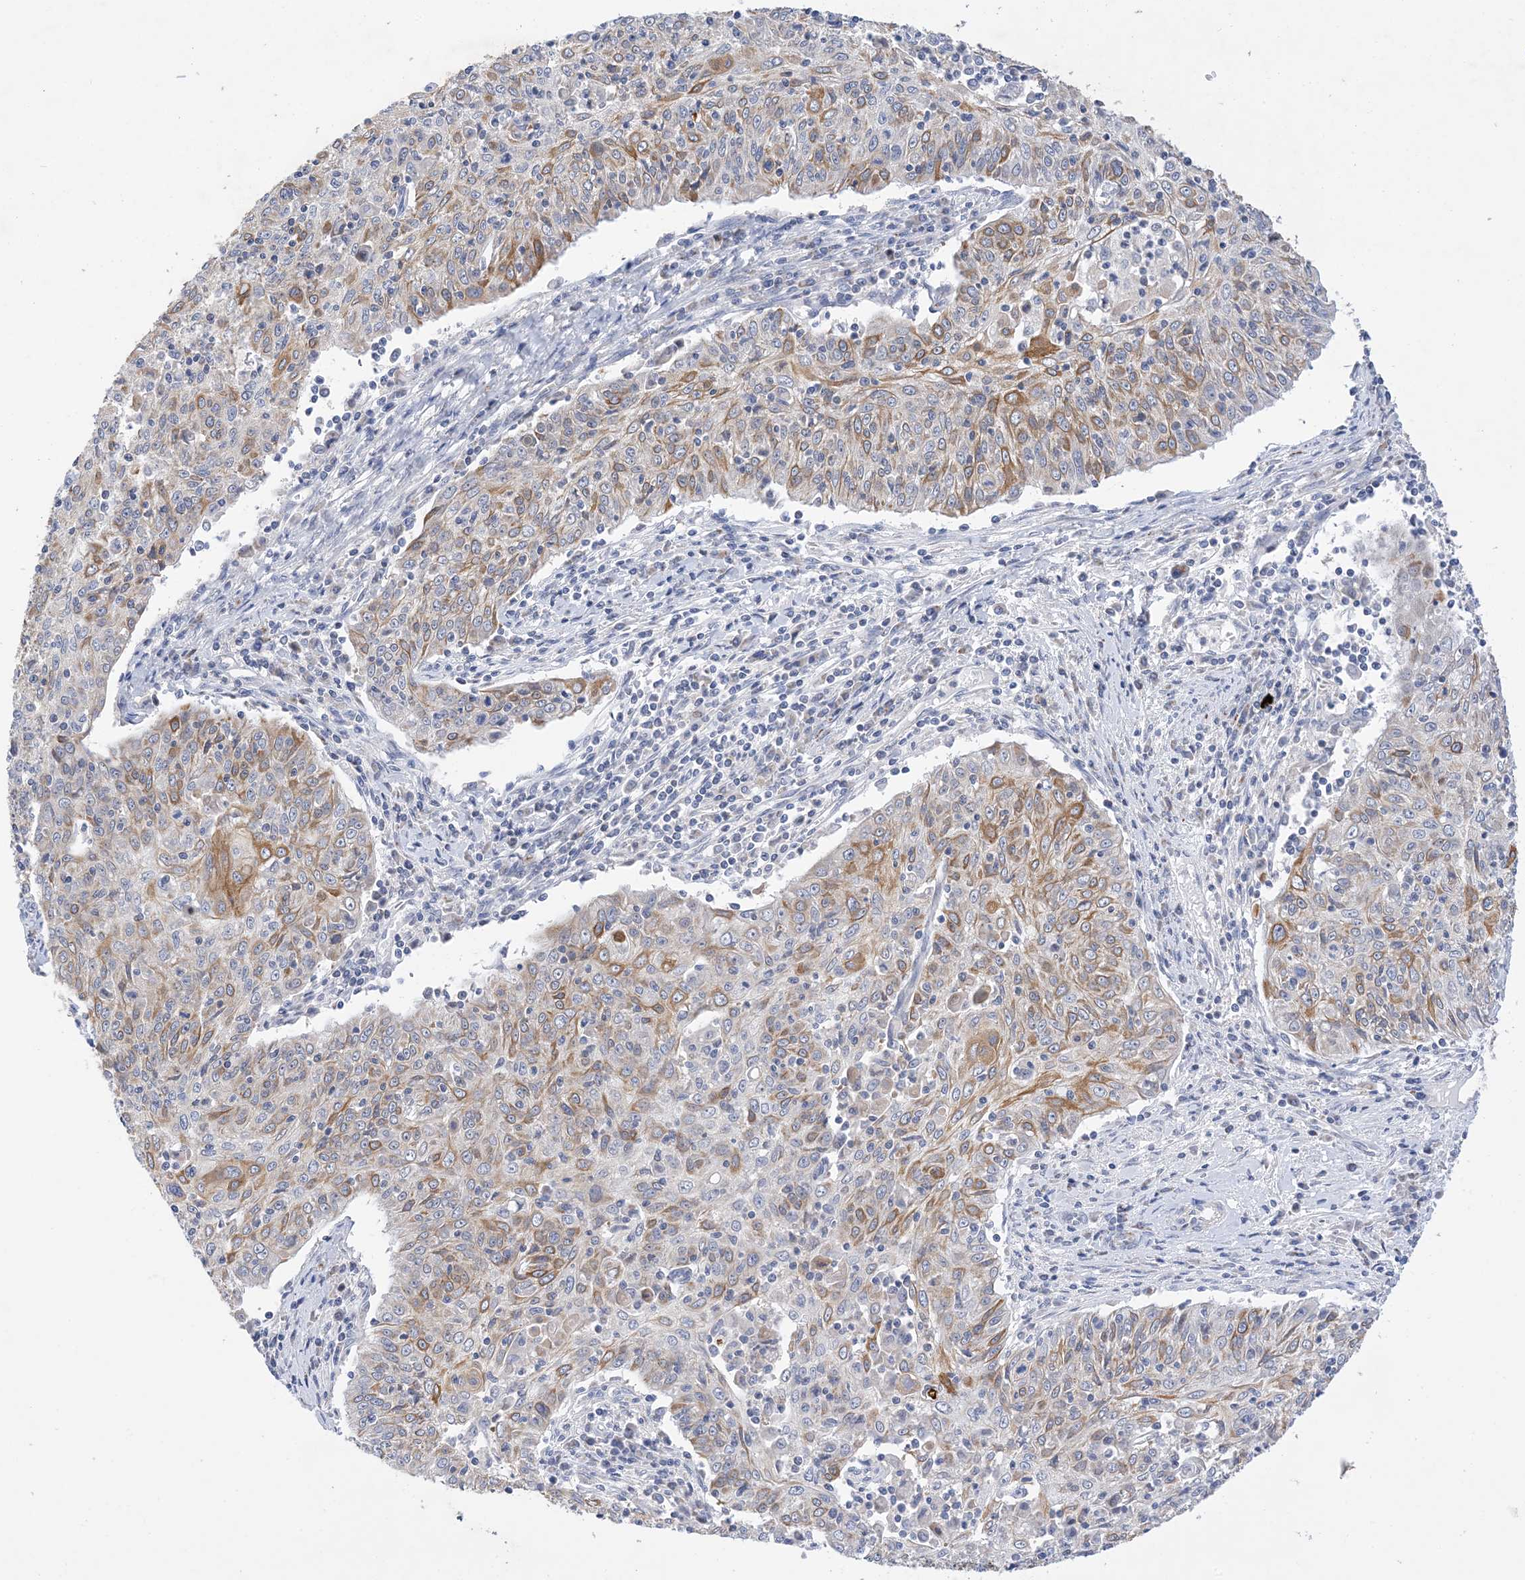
{"staining": {"intensity": "moderate", "quantity": "25%-75%", "location": "cytoplasmic/membranous"}, "tissue": "cervical cancer", "cell_type": "Tumor cells", "image_type": "cancer", "snomed": [{"axis": "morphology", "description": "Squamous cell carcinoma, NOS"}, {"axis": "topography", "description": "Cervix"}], "caption": "The photomicrograph displays staining of cervical squamous cell carcinoma, revealing moderate cytoplasmic/membranous protein staining (brown color) within tumor cells. (DAB IHC, brown staining for protein, blue staining for nuclei).", "gene": "PLK4", "patient": {"sex": "female", "age": 48}}